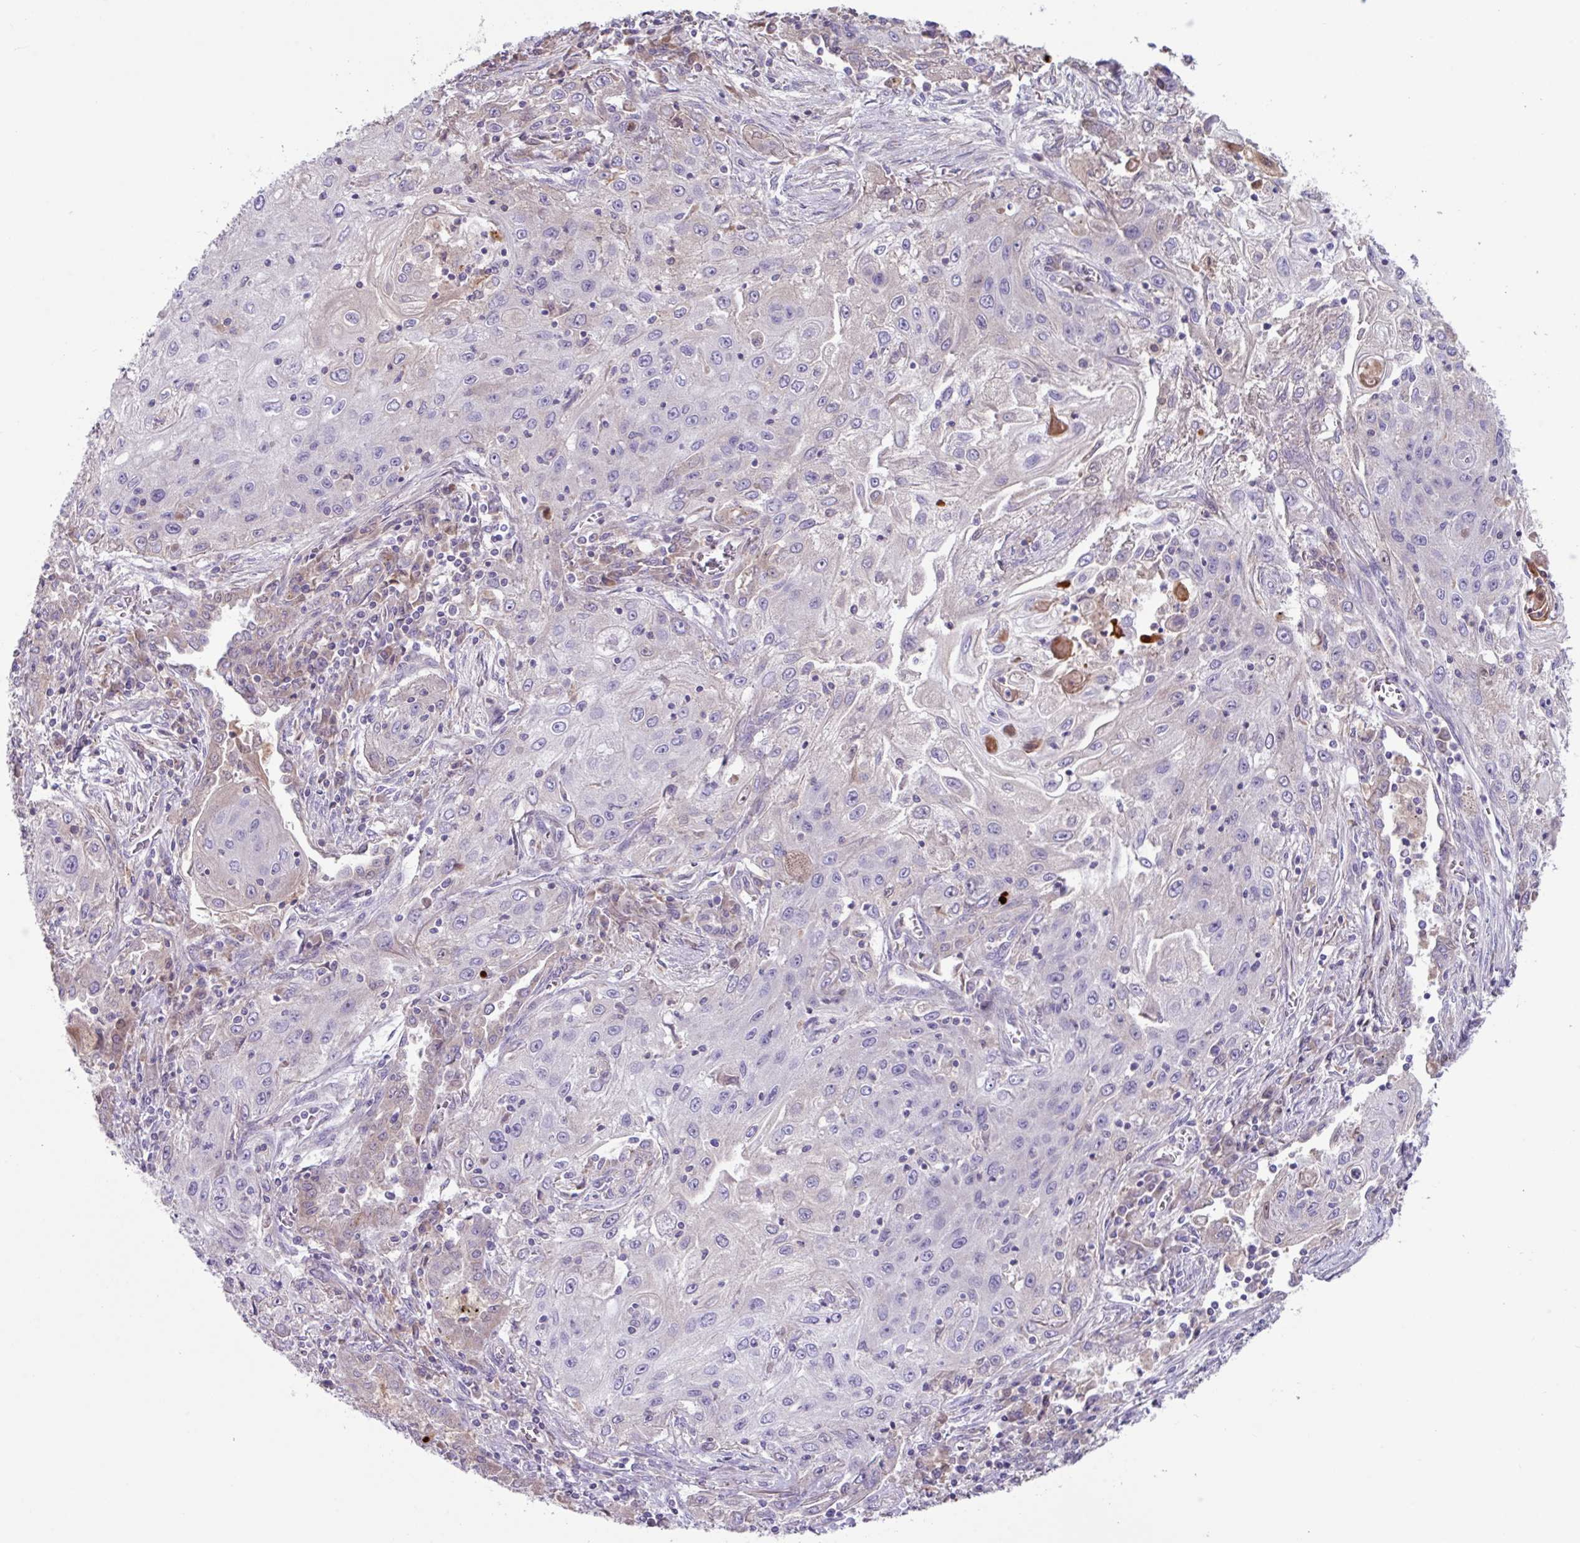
{"staining": {"intensity": "negative", "quantity": "none", "location": "none"}, "tissue": "lung cancer", "cell_type": "Tumor cells", "image_type": "cancer", "snomed": [{"axis": "morphology", "description": "Squamous cell carcinoma, NOS"}, {"axis": "topography", "description": "Lung"}], "caption": "Human lung cancer (squamous cell carcinoma) stained for a protein using immunohistochemistry (IHC) exhibits no staining in tumor cells.", "gene": "IQCJ", "patient": {"sex": "female", "age": 69}}